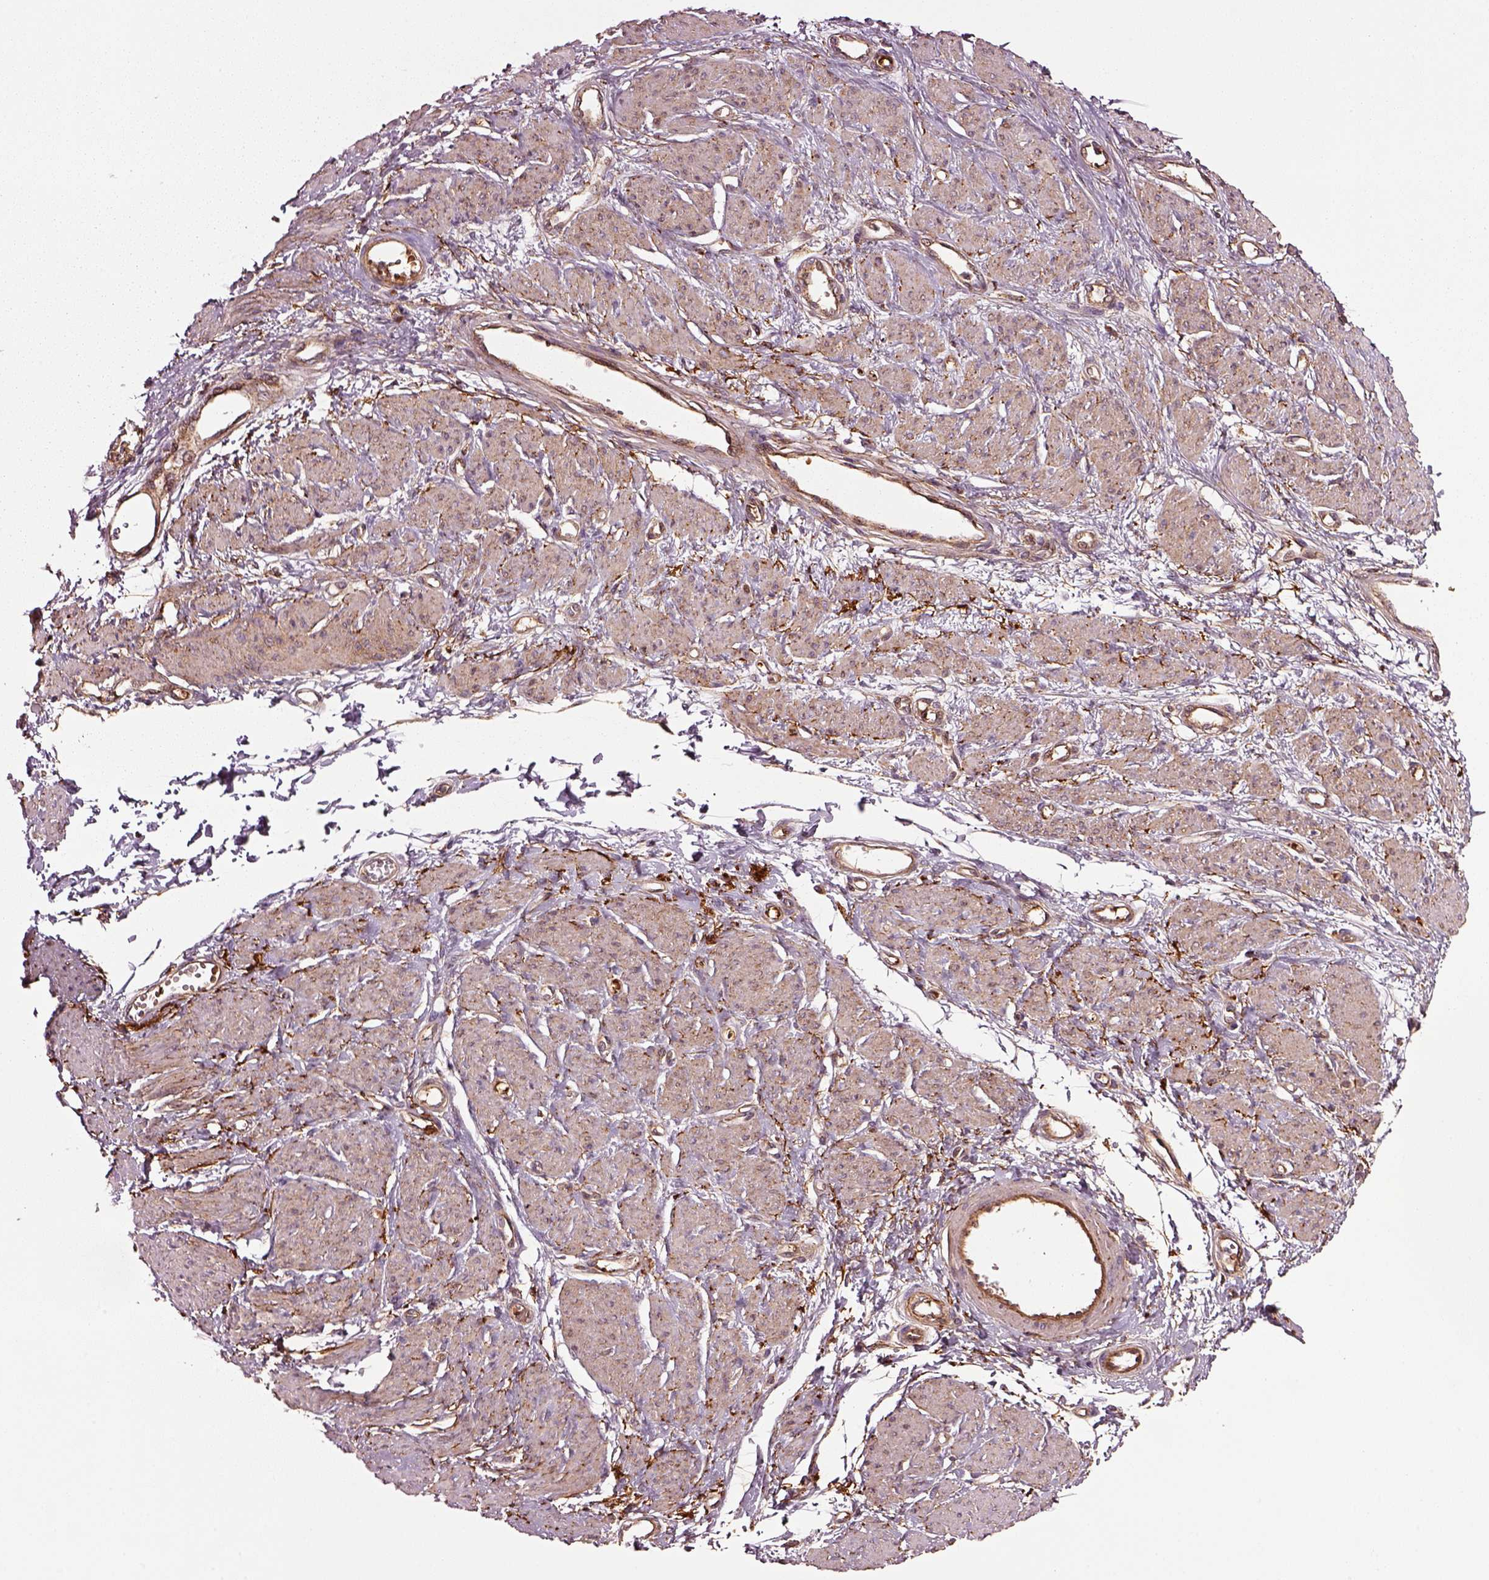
{"staining": {"intensity": "weak", "quantity": "25%-75%", "location": "cytoplasmic/membranous"}, "tissue": "smooth muscle", "cell_type": "Smooth muscle cells", "image_type": "normal", "snomed": [{"axis": "morphology", "description": "Normal tissue, NOS"}, {"axis": "topography", "description": "Smooth muscle"}, {"axis": "topography", "description": "Uterus"}], "caption": "A photomicrograph showing weak cytoplasmic/membranous positivity in about 25%-75% of smooth muscle cells in benign smooth muscle, as visualized by brown immunohistochemical staining.", "gene": "WASHC2A", "patient": {"sex": "female", "age": 39}}